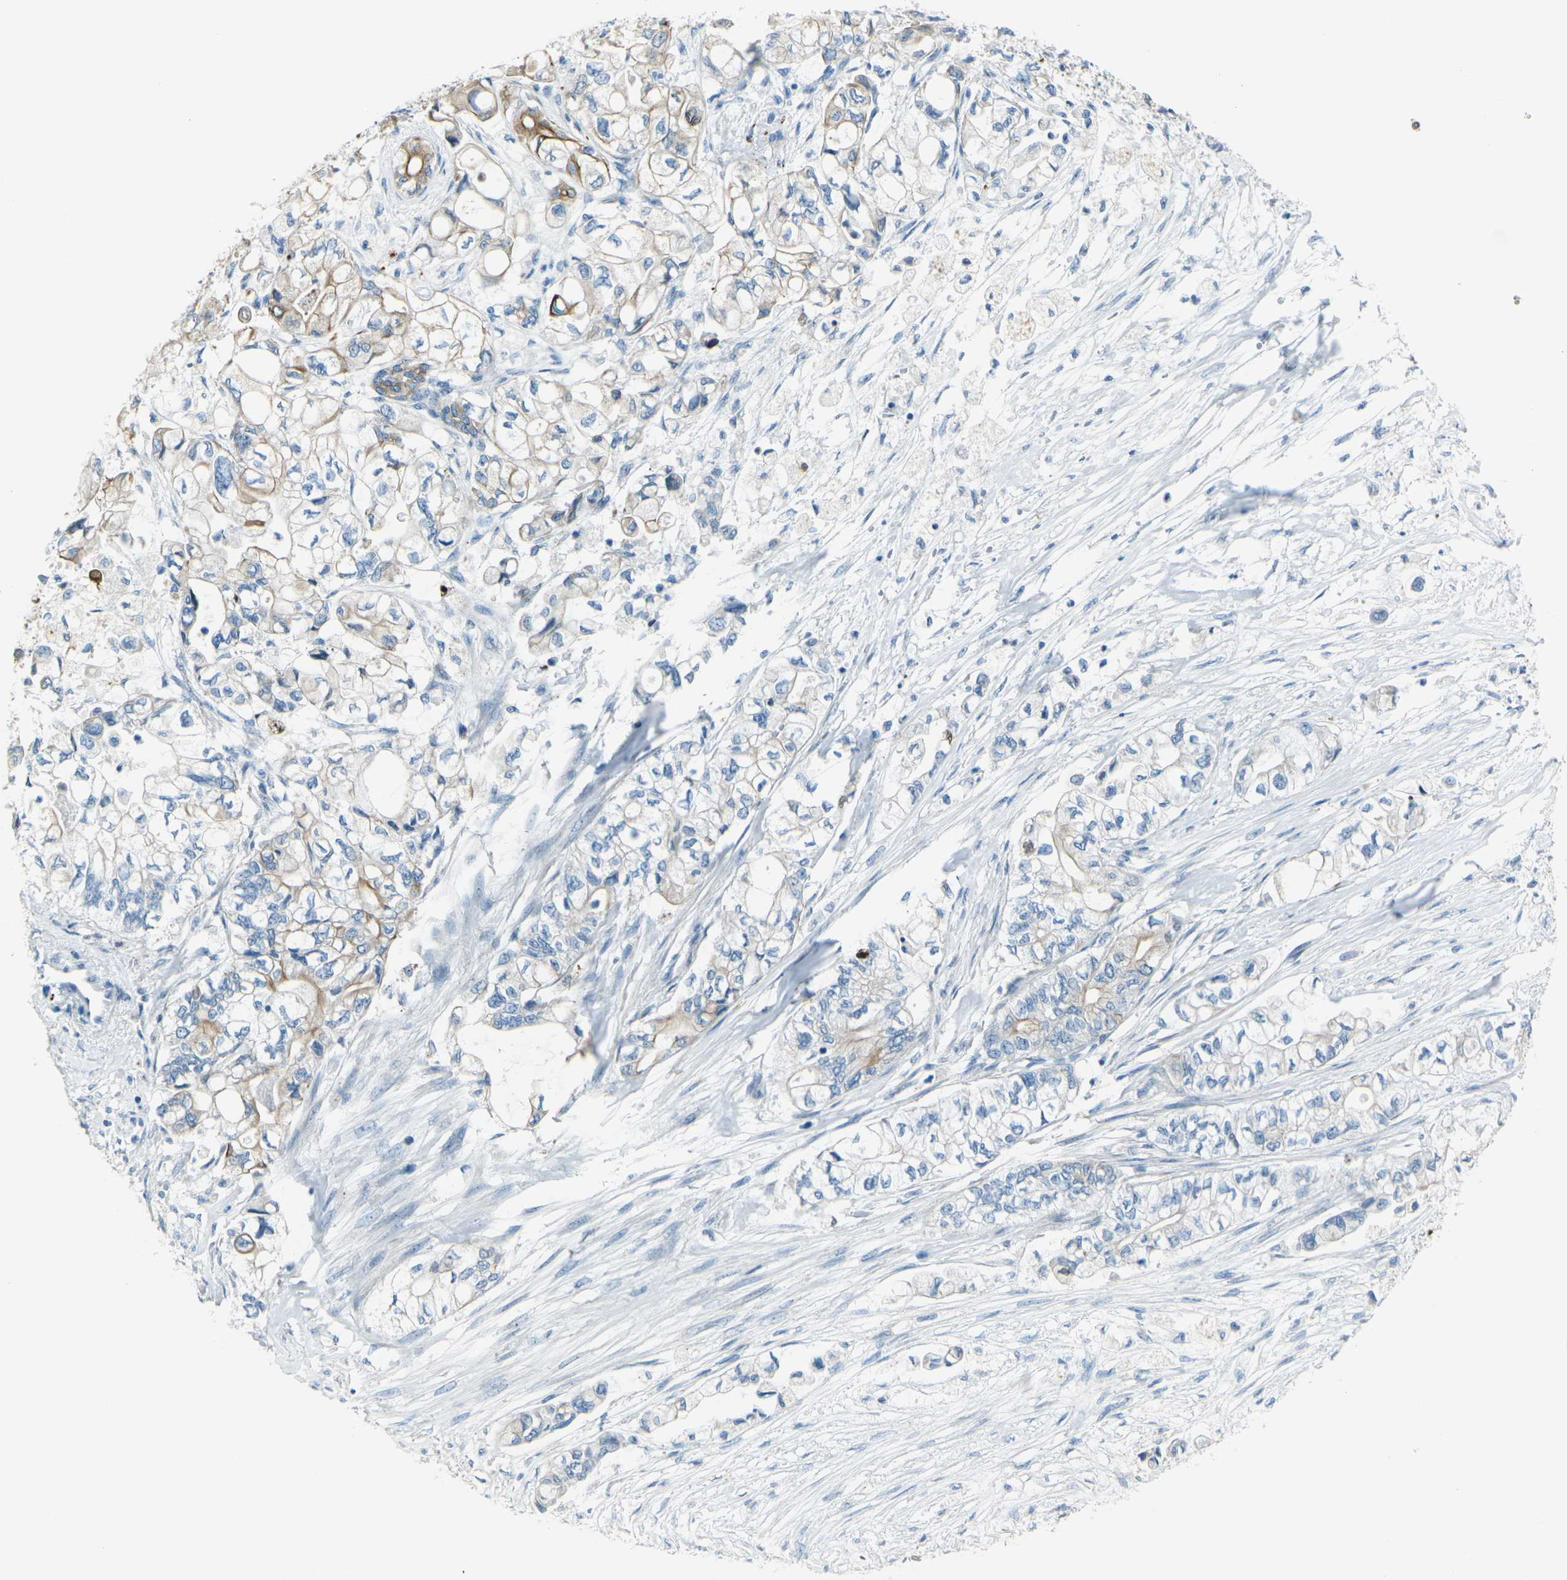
{"staining": {"intensity": "moderate", "quantity": "25%-75%", "location": "cytoplasmic/membranous"}, "tissue": "pancreatic cancer", "cell_type": "Tumor cells", "image_type": "cancer", "snomed": [{"axis": "morphology", "description": "Adenocarcinoma, NOS"}, {"axis": "topography", "description": "Pancreas"}], "caption": "Protein expression by IHC shows moderate cytoplasmic/membranous positivity in approximately 25%-75% of tumor cells in pancreatic cancer.", "gene": "ANKRD46", "patient": {"sex": "male", "age": 79}}